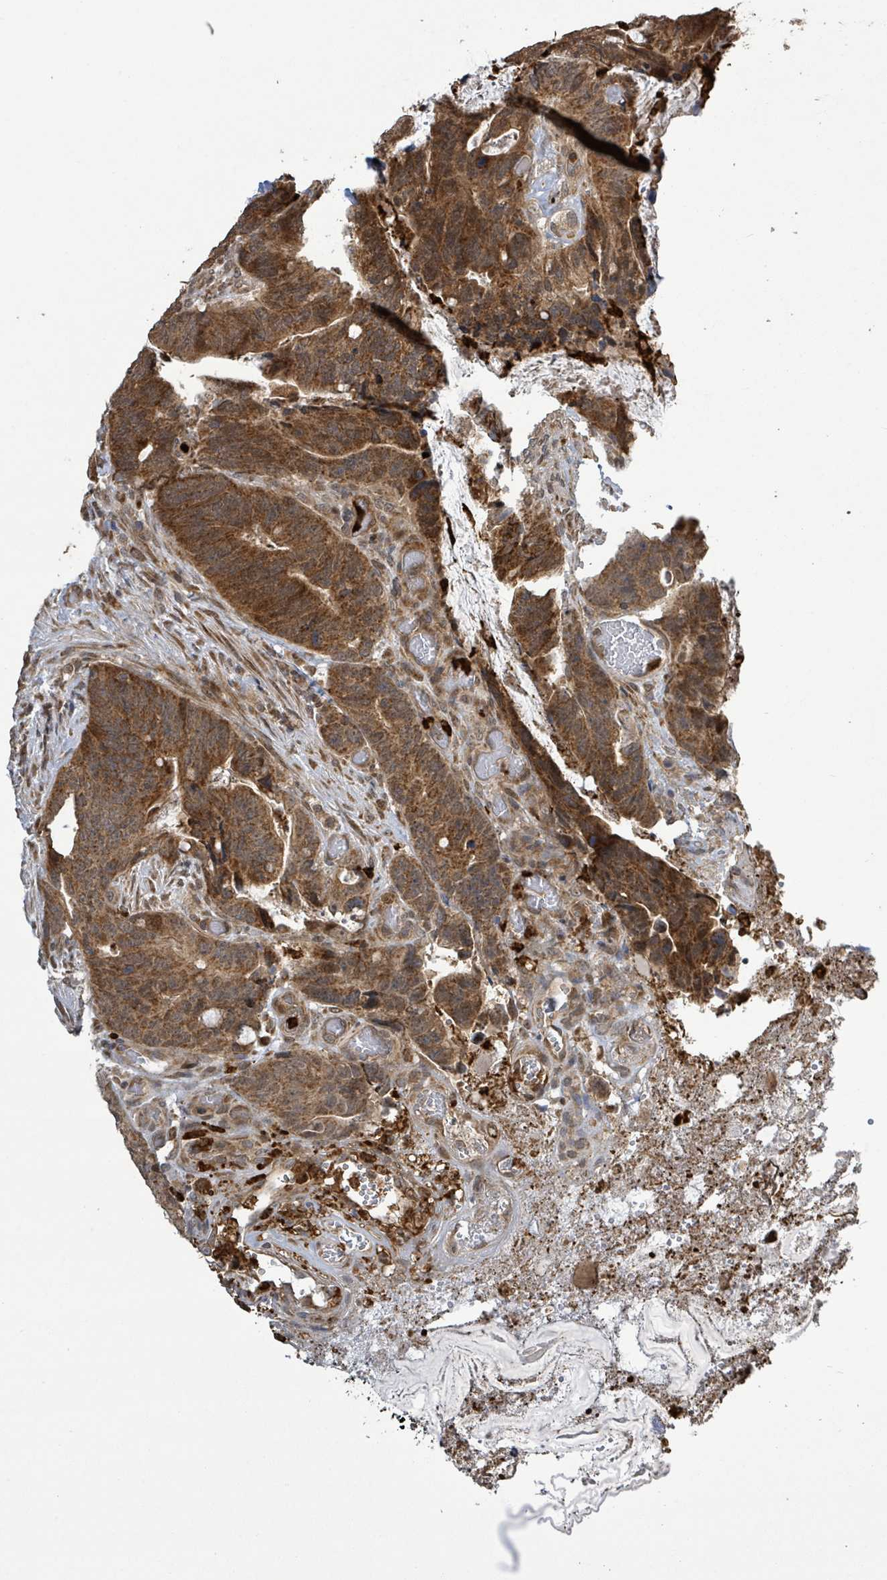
{"staining": {"intensity": "strong", "quantity": ">75%", "location": "cytoplasmic/membranous"}, "tissue": "colorectal cancer", "cell_type": "Tumor cells", "image_type": "cancer", "snomed": [{"axis": "morphology", "description": "Adenocarcinoma, NOS"}, {"axis": "topography", "description": "Colon"}], "caption": "Immunohistochemical staining of colorectal adenocarcinoma exhibits strong cytoplasmic/membranous protein positivity in about >75% of tumor cells.", "gene": "COQ6", "patient": {"sex": "female", "age": 82}}